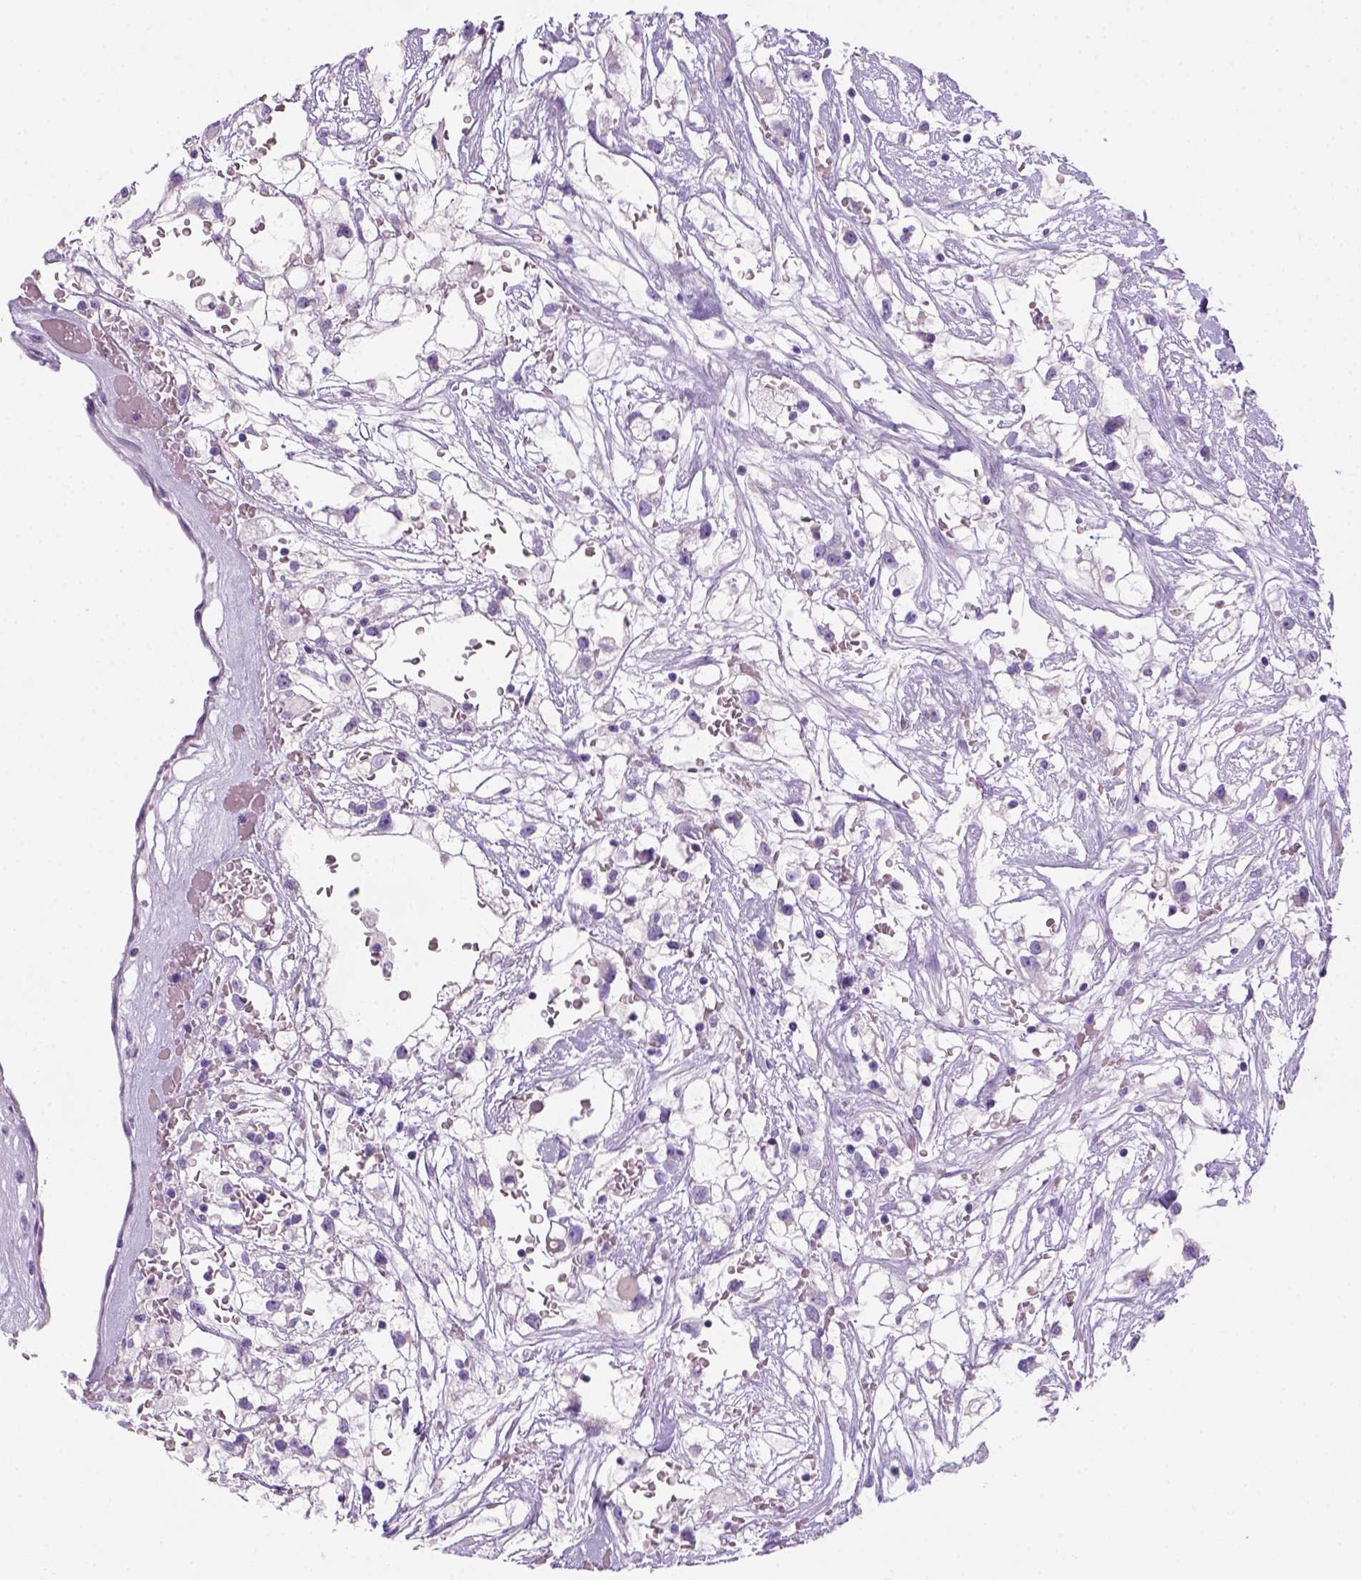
{"staining": {"intensity": "negative", "quantity": "none", "location": "none"}, "tissue": "renal cancer", "cell_type": "Tumor cells", "image_type": "cancer", "snomed": [{"axis": "morphology", "description": "Adenocarcinoma, NOS"}, {"axis": "topography", "description": "Kidney"}], "caption": "The image displays no significant positivity in tumor cells of renal adenocarcinoma.", "gene": "DNAH11", "patient": {"sex": "male", "age": 59}}